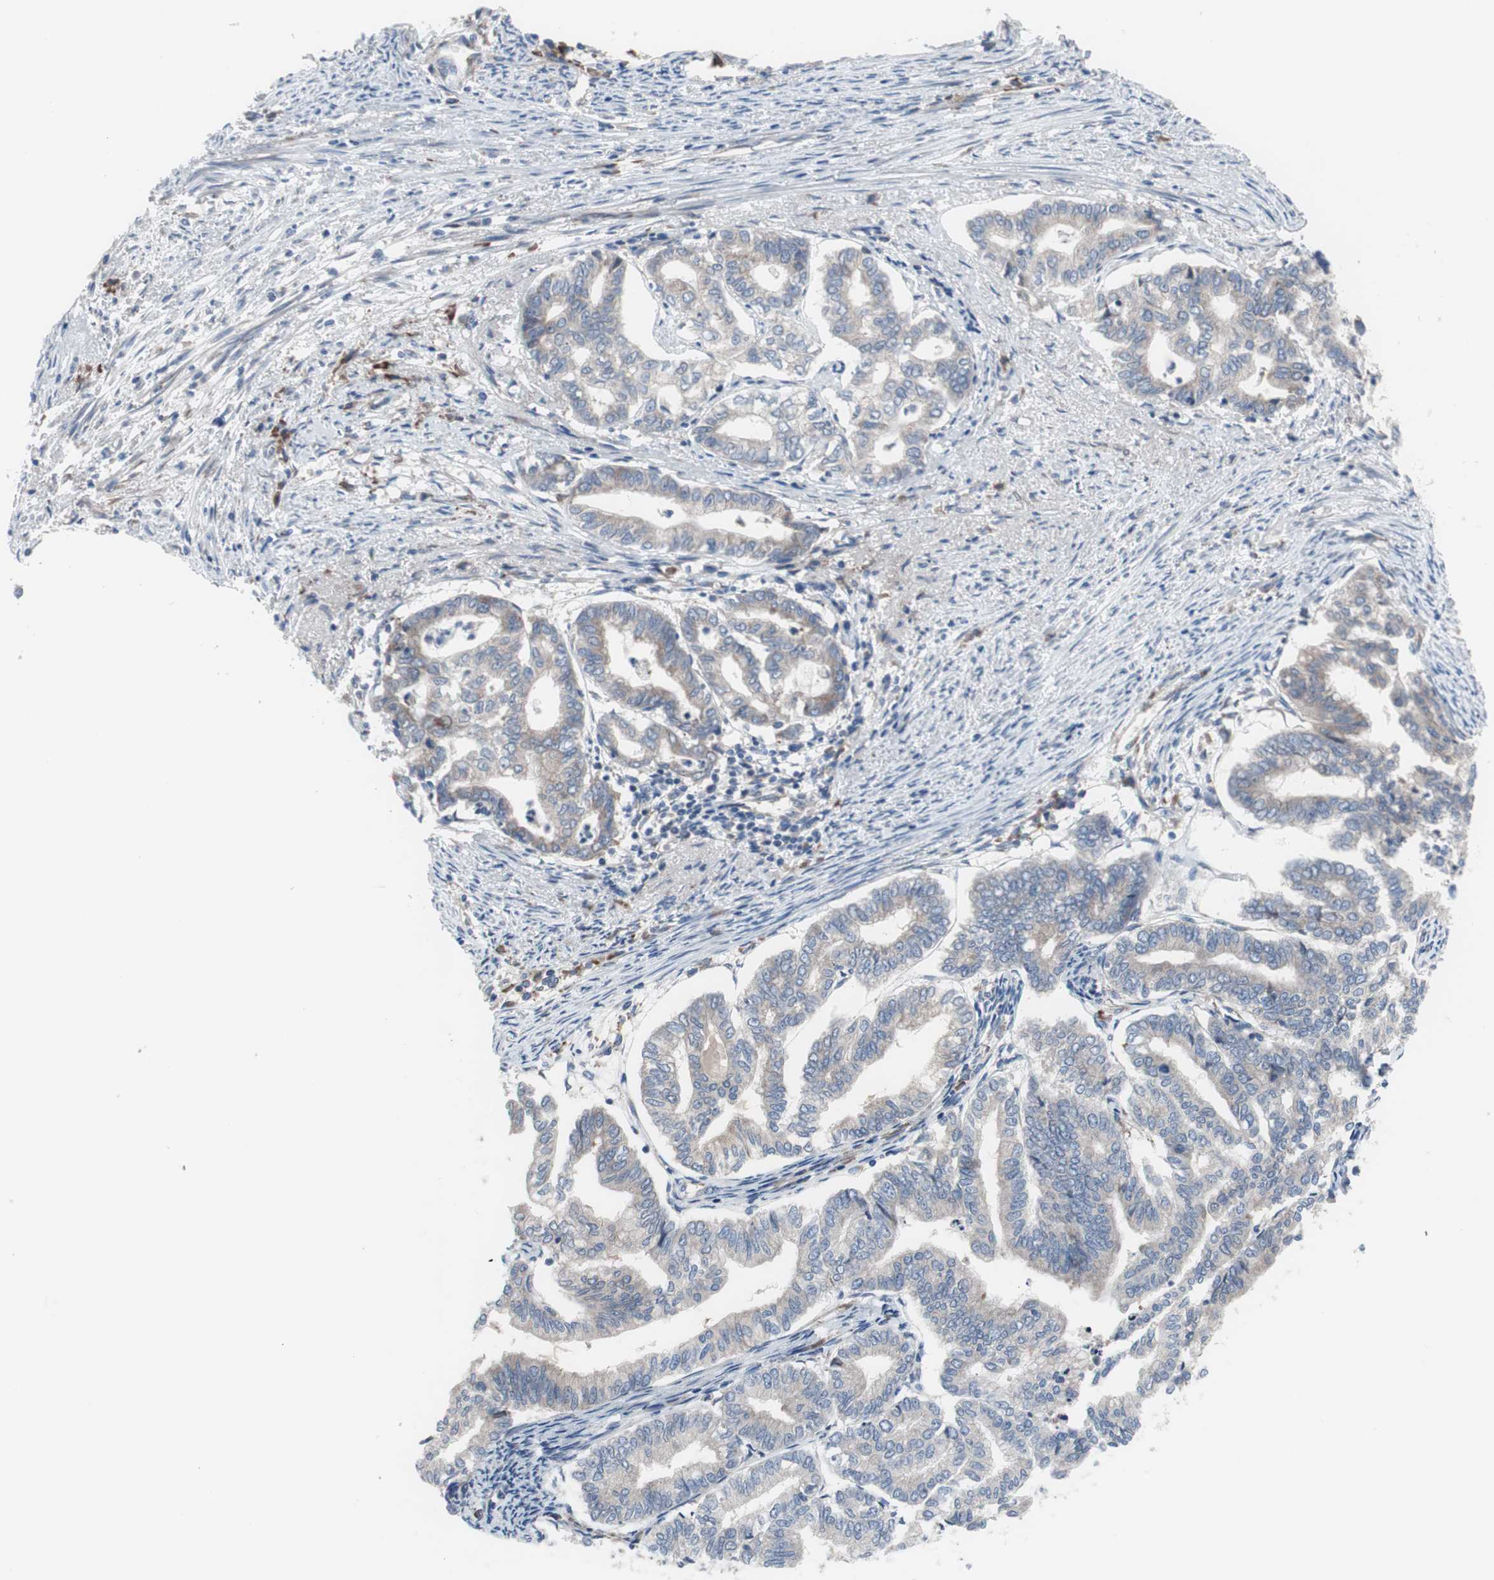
{"staining": {"intensity": "weak", "quantity": ">75%", "location": "cytoplasmic/membranous"}, "tissue": "endometrial cancer", "cell_type": "Tumor cells", "image_type": "cancer", "snomed": [{"axis": "morphology", "description": "Adenocarcinoma, NOS"}, {"axis": "topography", "description": "Endometrium"}], "caption": "This is a micrograph of immunohistochemistry staining of adenocarcinoma (endometrial), which shows weak staining in the cytoplasmic/membranous of tumor cells.", "gene": "KANSL1", "patient": {"sex": "female", "age": 79}}